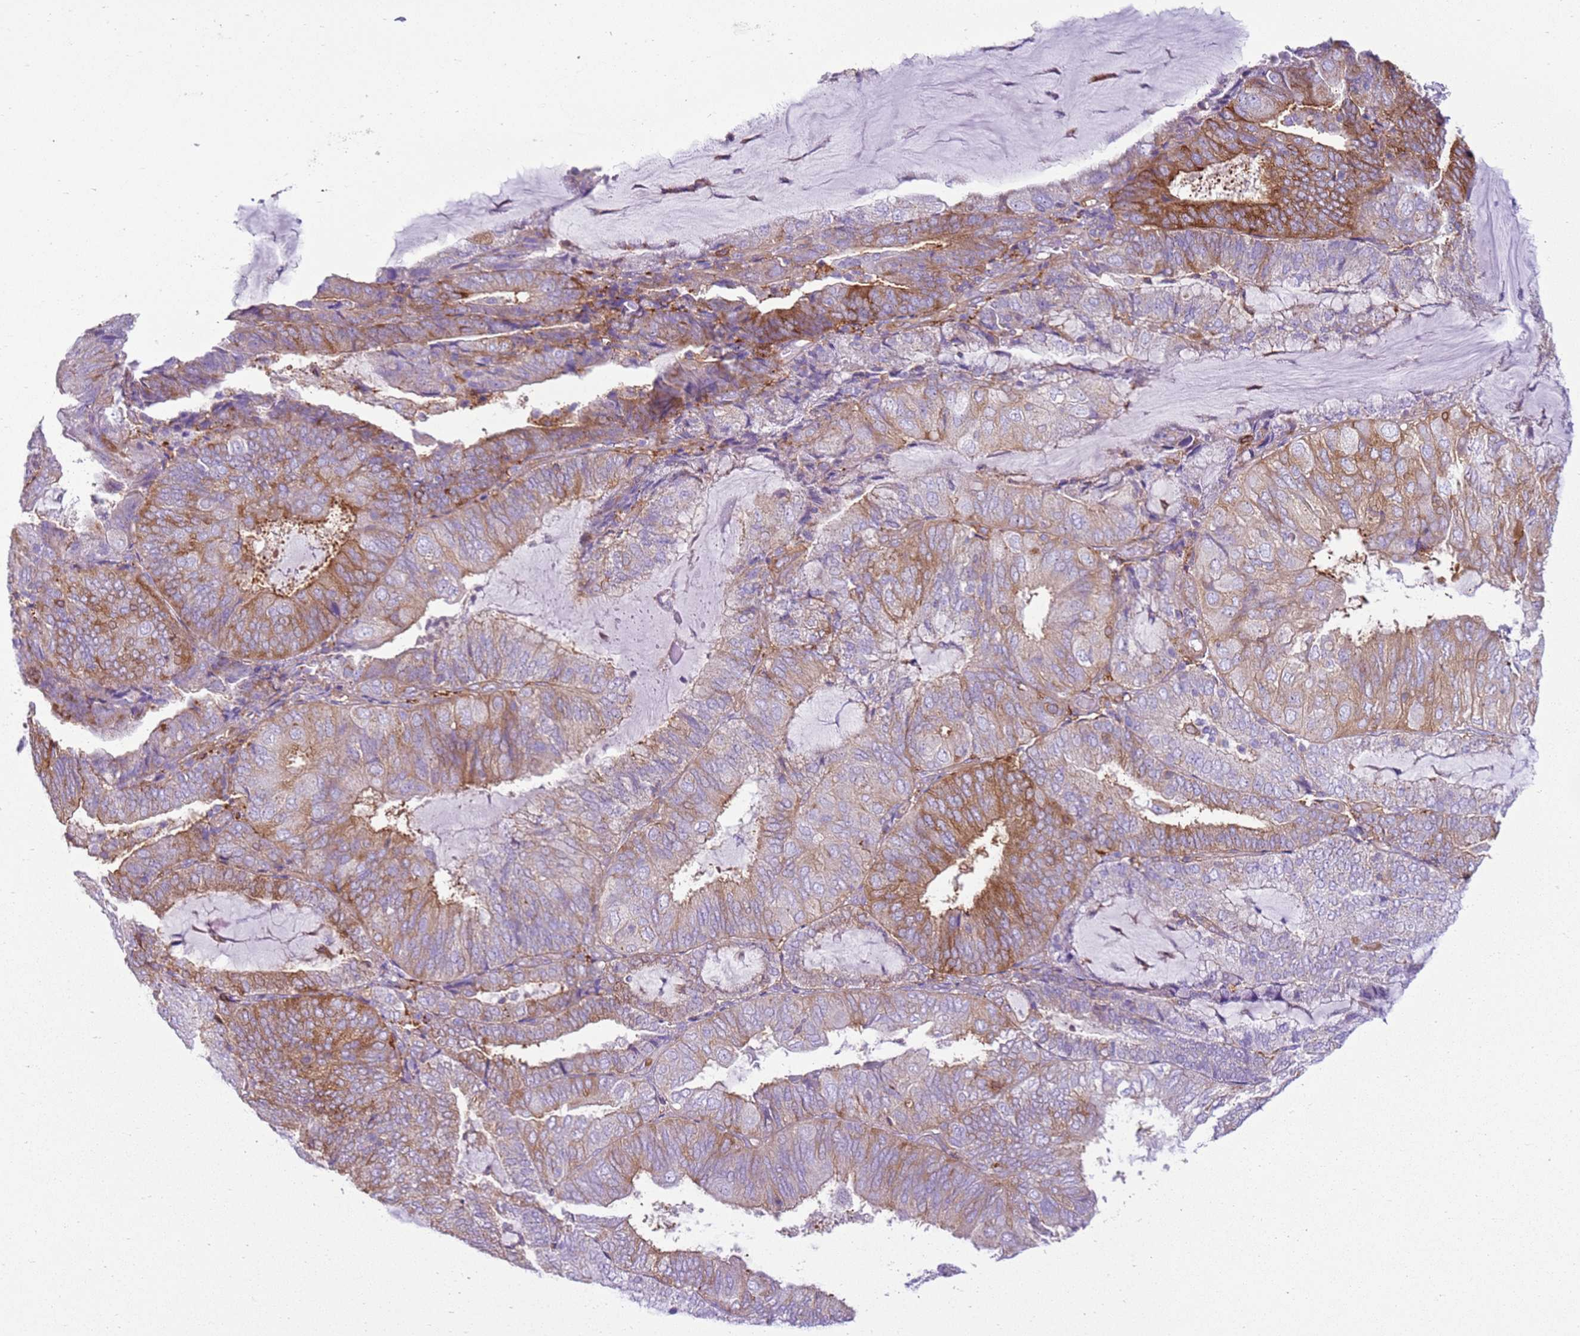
{"staining": {"intensity": "moderate", "quantity": "25%-75%", "location": "cytoplasmic/membranous"}, "tissue": "endometrial cancer", "cell_type": "Tumor cells", "image_type": "cancer", "snomed": [{"axis": "morphology", "description": "Adenocarcinoma, NOS"}, {"axis": "topography", "description": "Endometrium"}], "caption": "Immunohistochemistry (IHC) staining of endometrial cancer (adenocarcinoma), which shows medium levels of moderate cytoplasmic/membranous expression in about 25%-75% of tumor cells indicating moderate cytoplasmic/membranous protein staining. The staining was performed using DAB (3,3'-diaminobenzidine) (brown) for protein detection and nuclei were counterstained in hematoxylin (blue).", "gene": "SNX21", "patient": {"sex": "female", "age": 81}}